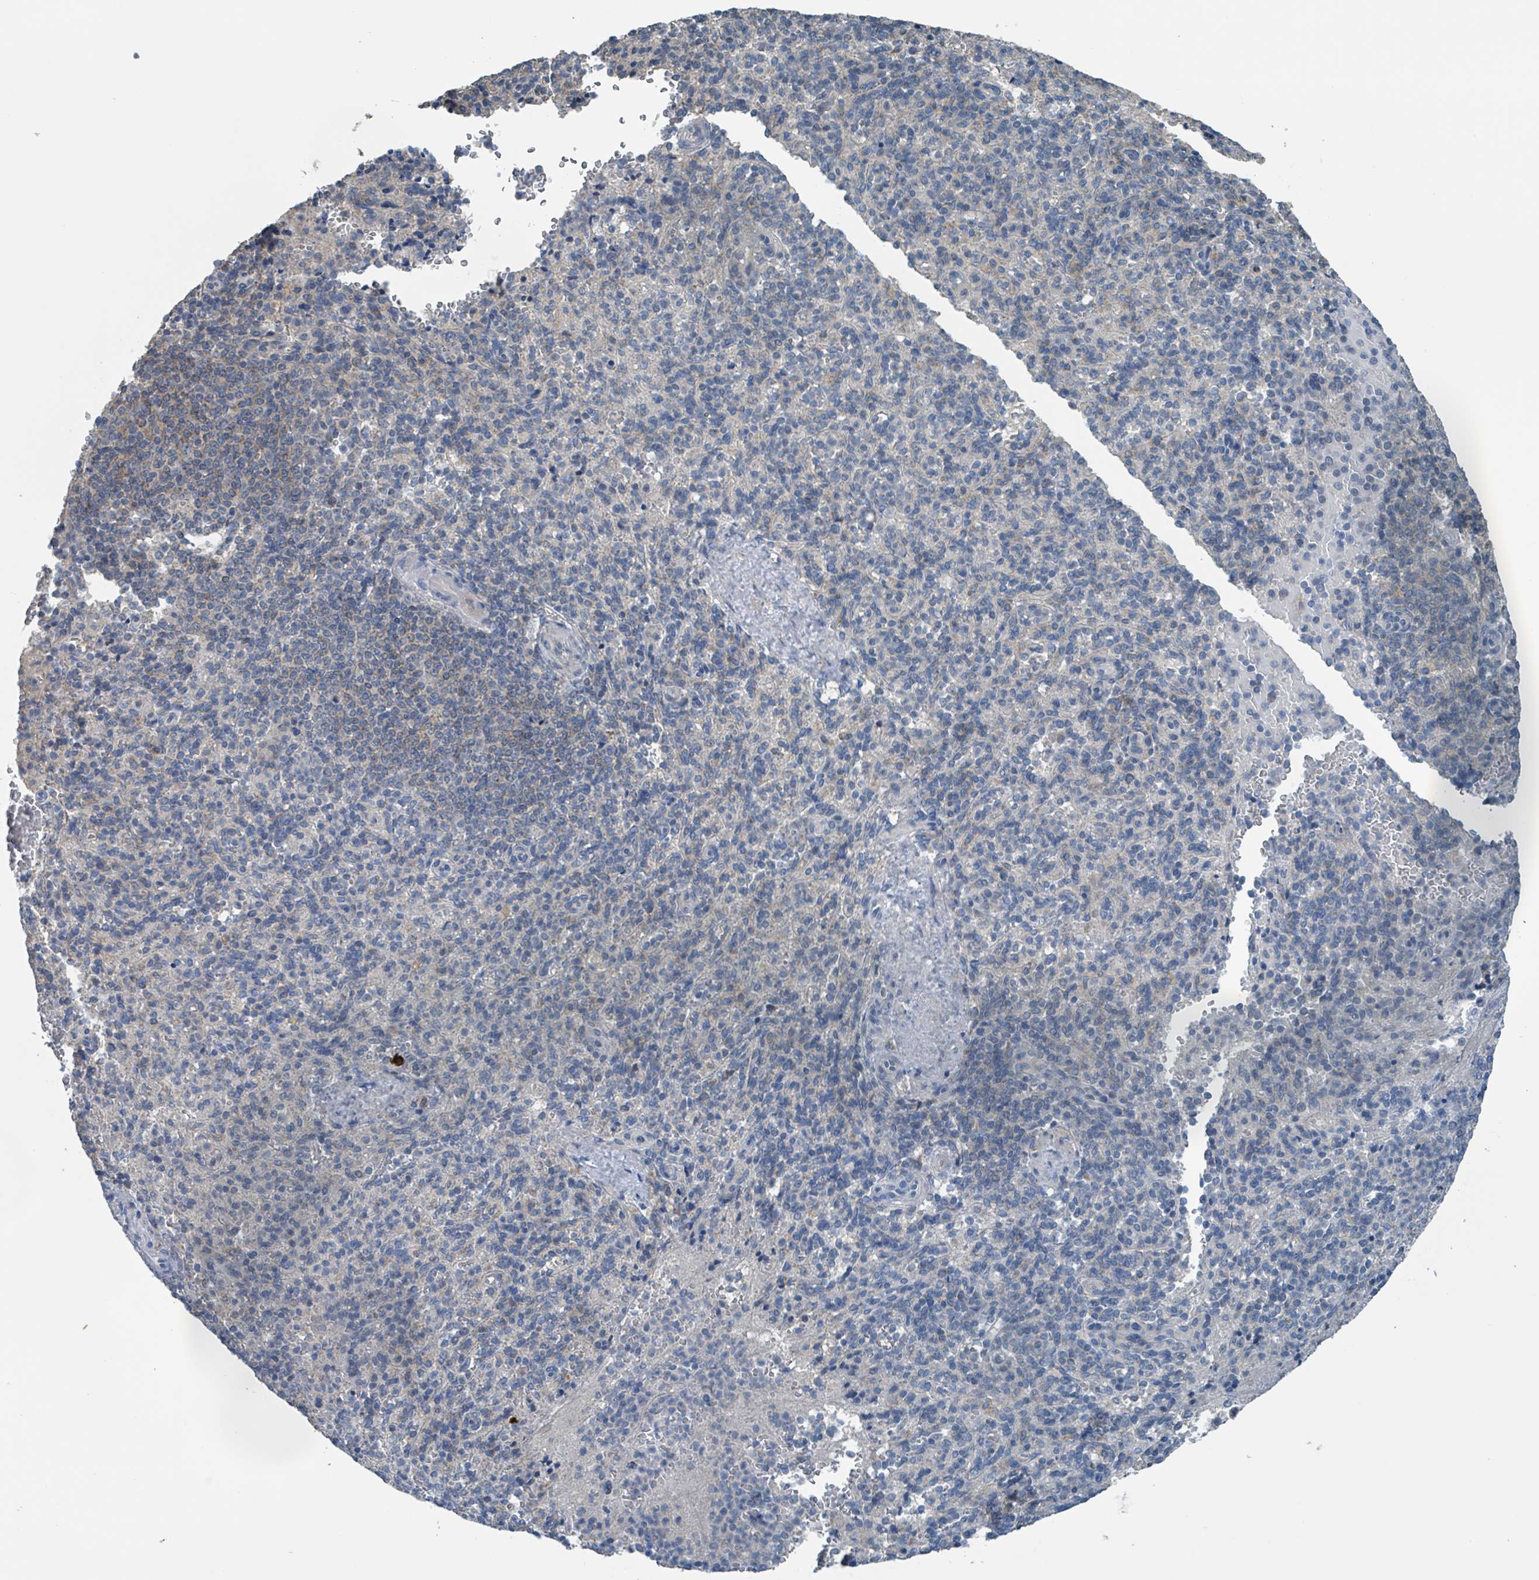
{"staining": {"intensity": "negative", "quantity": "none", "location": "none"}, "tissue": "spleen", "cell_type": "Cells in red pulp", "image_type": "normal", "snomed": [{"axis": "morphology", "description": "Normal tissue, NOS"}, {"axis": "topography", "description": "Spleen"}], "caption": "There is no significant positivity in cells in red pulp of spleen.", "gene": "ACBD4", "patient": {"sex": "female", "age": 74}}